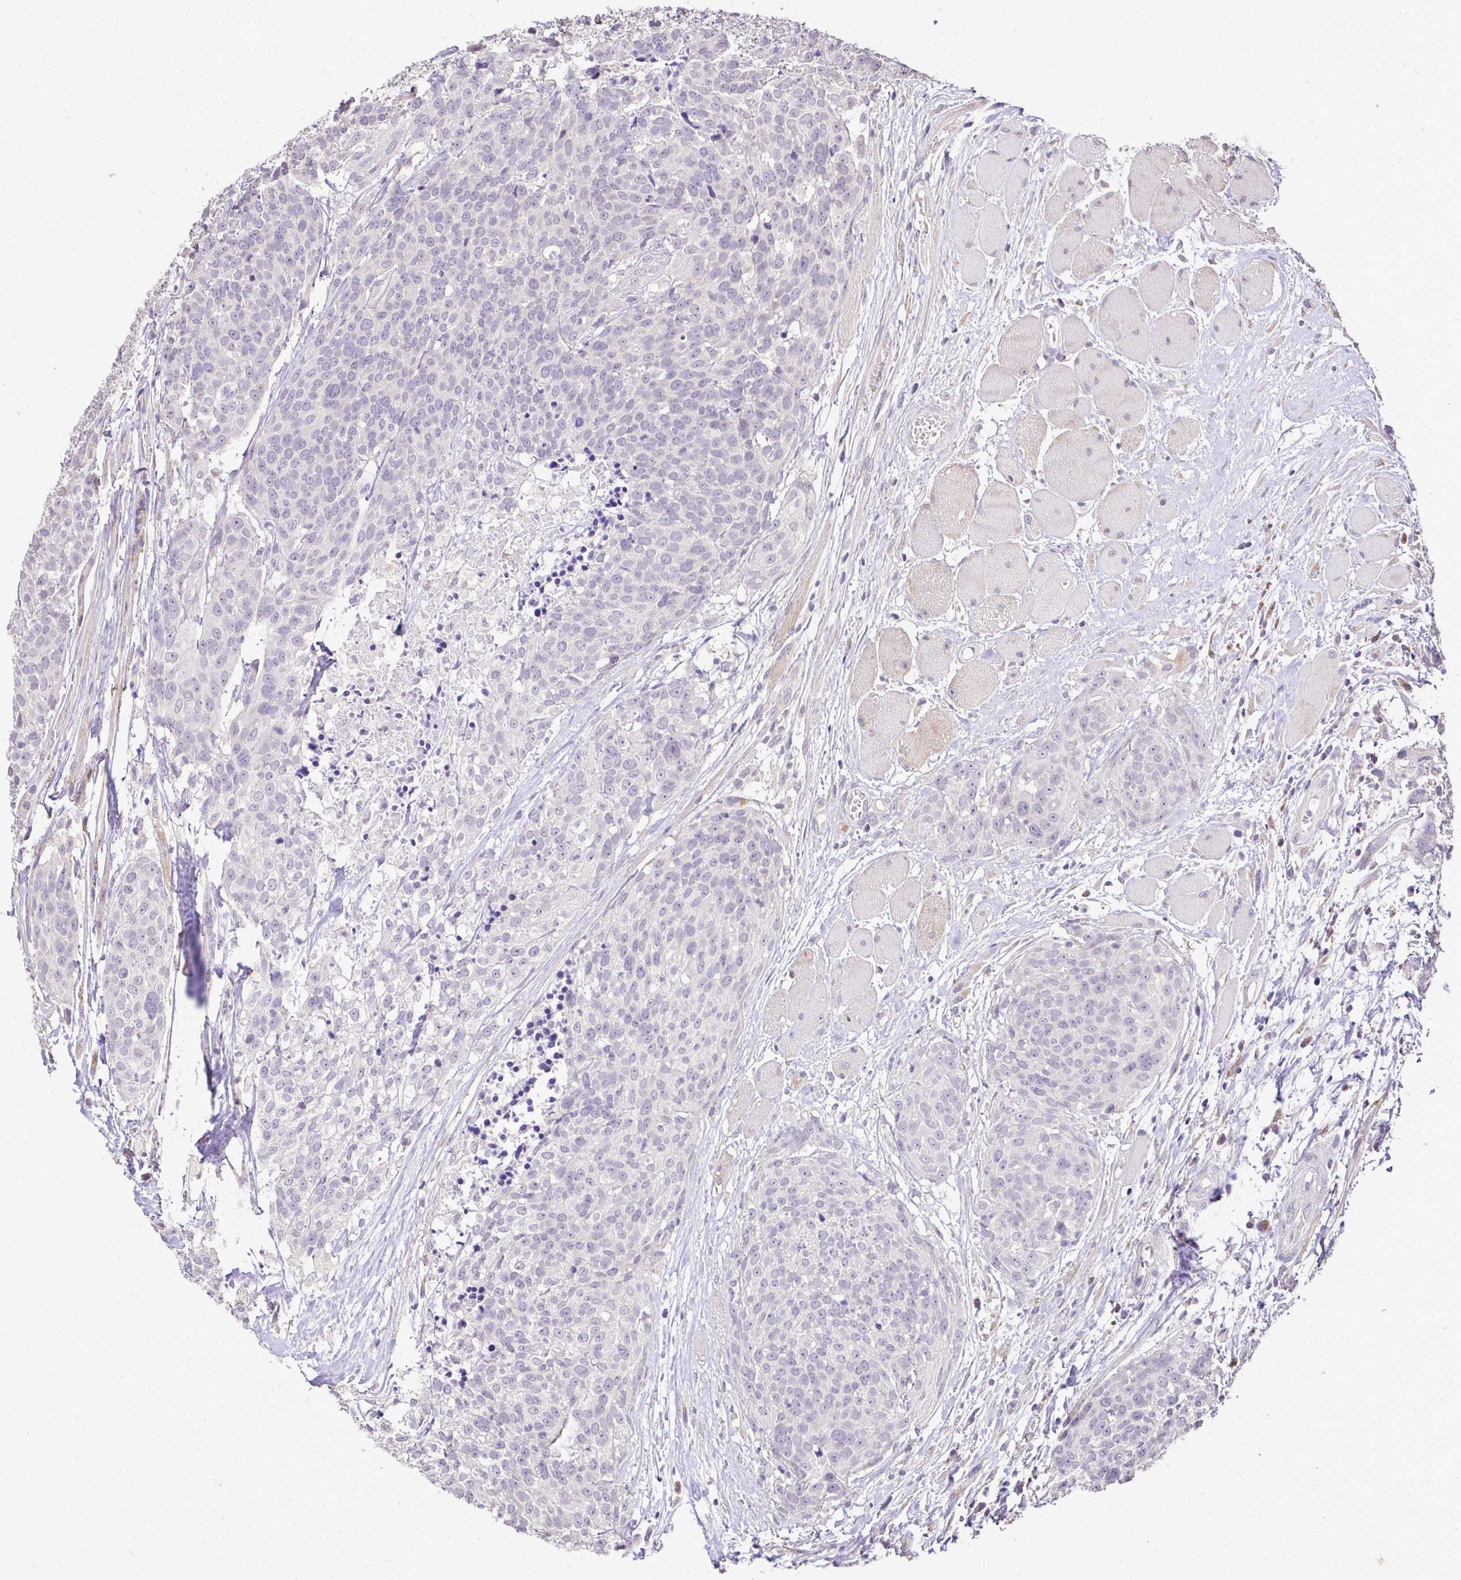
{"staining": {"intensity": "negative", "quantity": "none", "location": "none"}, "tissue": "head and neck cancer", "cell_type": "Tumor cells", "image_type": "cancer", "snomed": [{"axis": "morphology", "description": "Squamous cell carcinoma, NOS"}, {"axis": "topography", "description": "Oral tissue"}, {"axis": "topography", "description": "Head-Neck"}], "caption": "Immunohistochemical staining of head and neck squamous cell carcinoma reveals no significant expression in tumor cells. (Stains: DAB (3,3'-diaminobenzidine) immunohistochemistry (IHC) with hematoxylin counter stain, Microscopy: brightfield microscopy at high magnification).", "gene": "KIAA1210", "patient": {"sex": "male", "age": 64}}